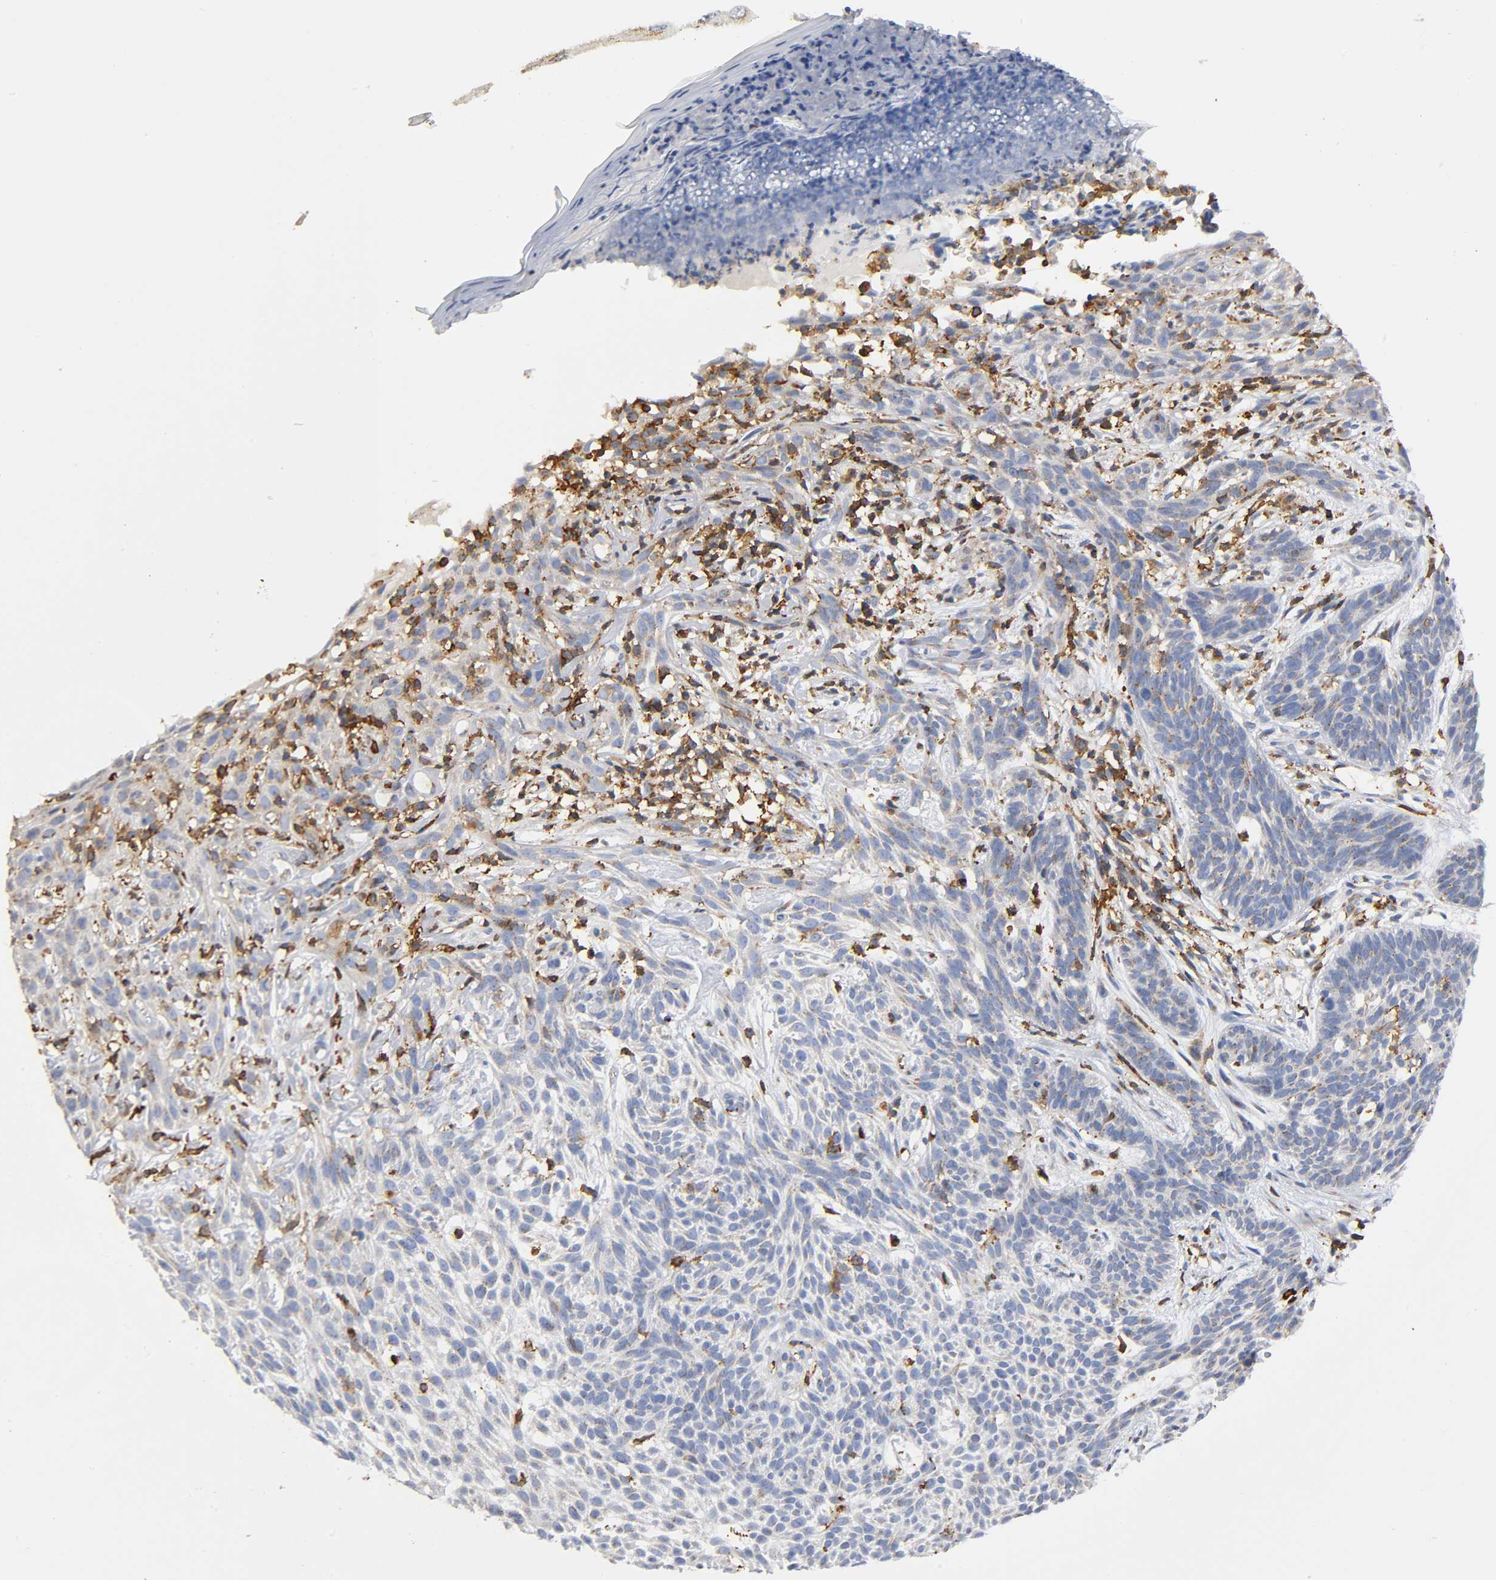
{"staining": {"intensity": "moderate", "quantity": "<25%", "location": "nuclear"}, "tissue": "skin cancer", "cell_type": "Tumor cells", "image_type": "cancer", "snomed": [{"axis": "morphology", "description": "Normal tissue, NOS"}, {"axis": "morphology", "description": "Basal cell carcinoma"}, {"axis": "topography", "description": "Skin"}], "caption": "IHC photomicrograph of neoplastic tissue: human skin cancer (basal cell carcinoma) stained using immunohistochemistry (IHC) exhibits low levels of moderate protein expression localized specifically in the nuclear of tumor cells, appearing as a nuclear brown color.", "gene": "CAPN10", "patient": {"sex": "female", "age": 69}}